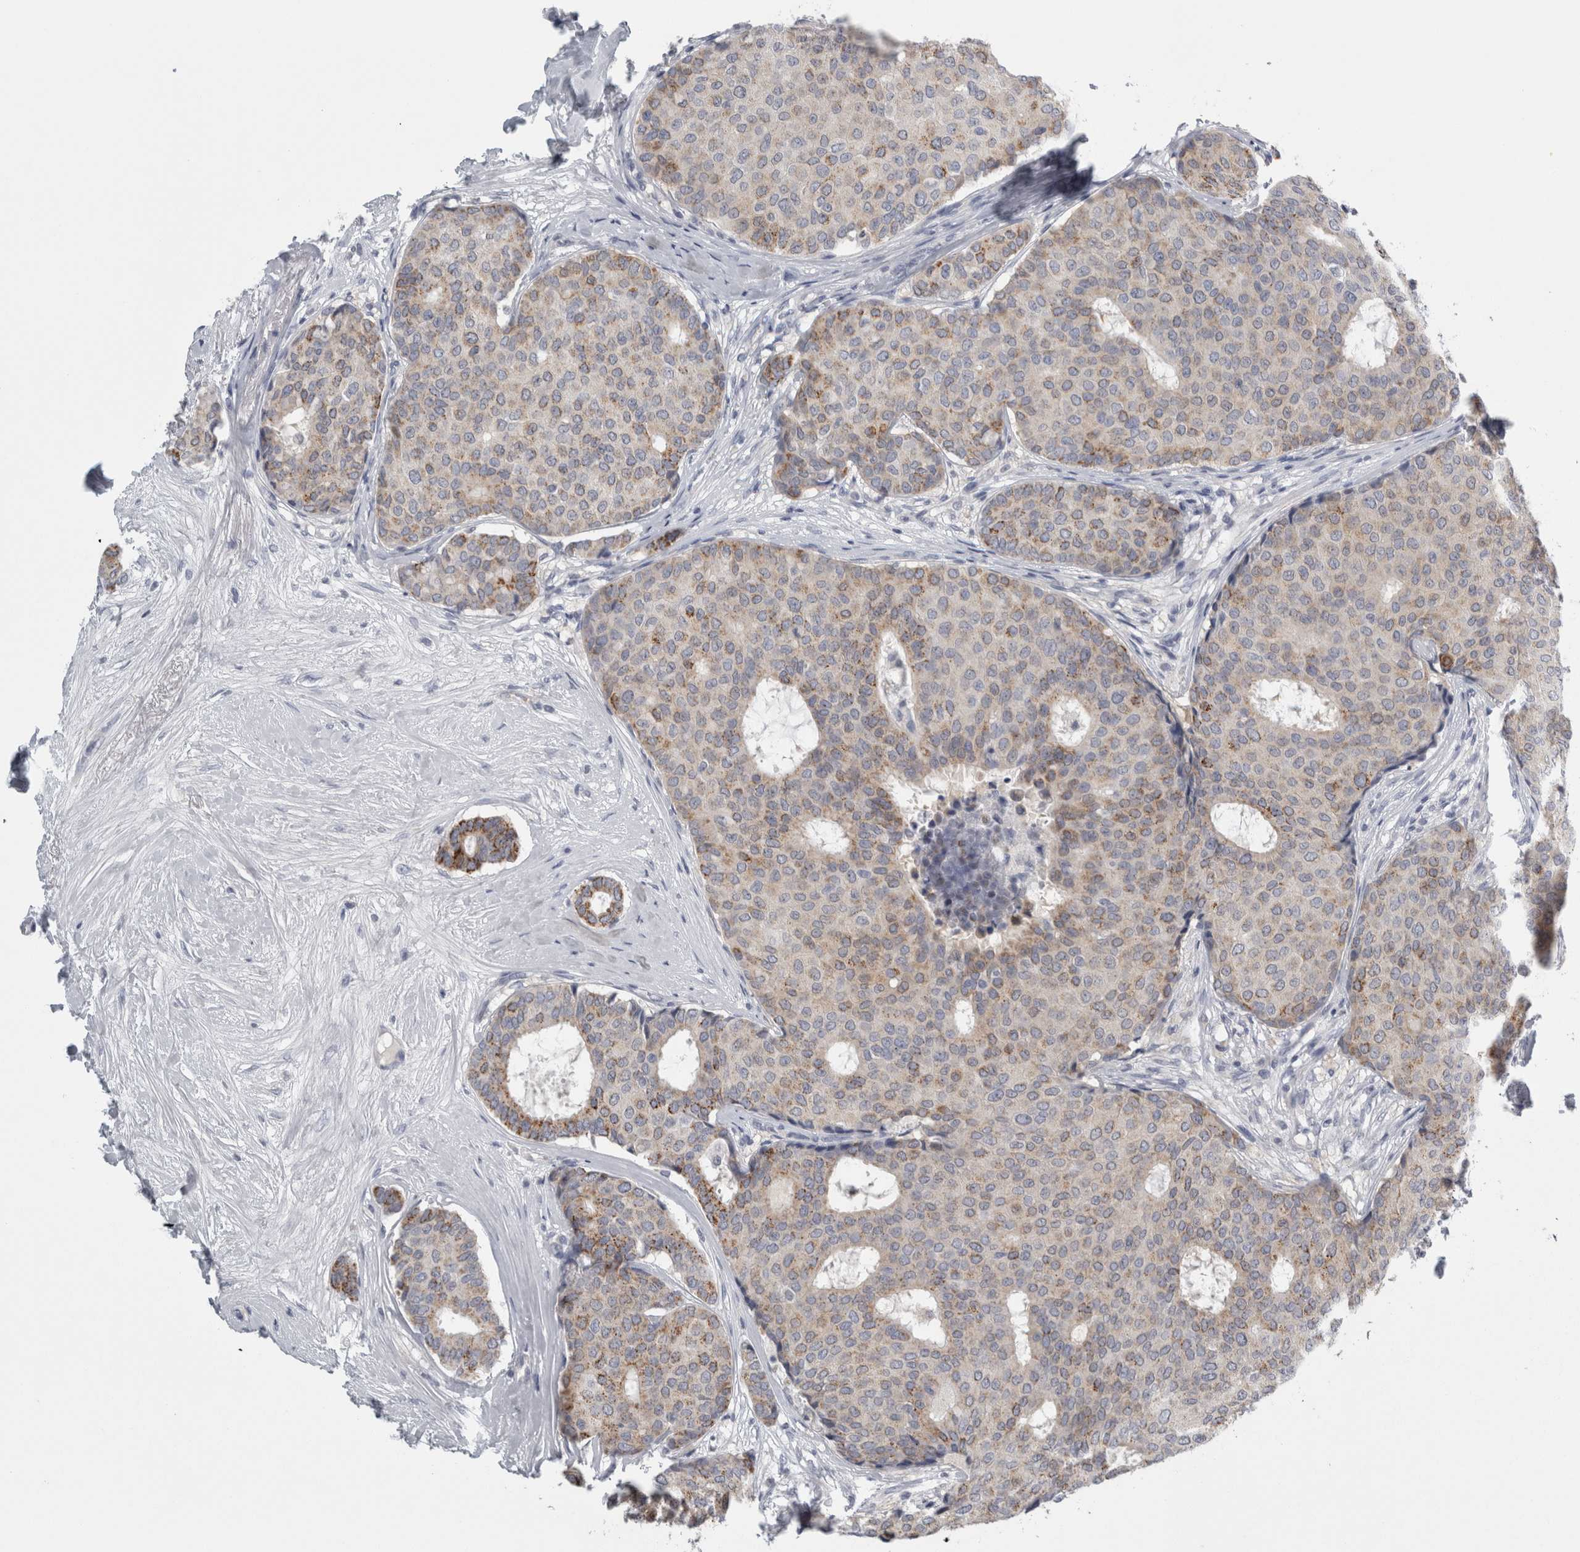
{"staining": {"intensity": "moderate", "quantity": "<25%", "location": "cytoplasmic/membranous"}, "tissue": "breast cancer", "cell_type": "Tumor cells", "image_type": "cancer", "snomed": [{"axis": "morphology", "description": "Duct carcinoma"}, {"axis": "topography", "description": "Breast"}], "caption": "Tumor cells reveal moderate cytoplasmic/membranous staining in approximately <25% of cells in breast intraductal carcinoma. Using DAB (brown) and hematoxylin (blue) stains, captured at high magnification using brightfield microscopy.", "gene": "TCAP", "patient": {"sex": "female", "age": 75}}